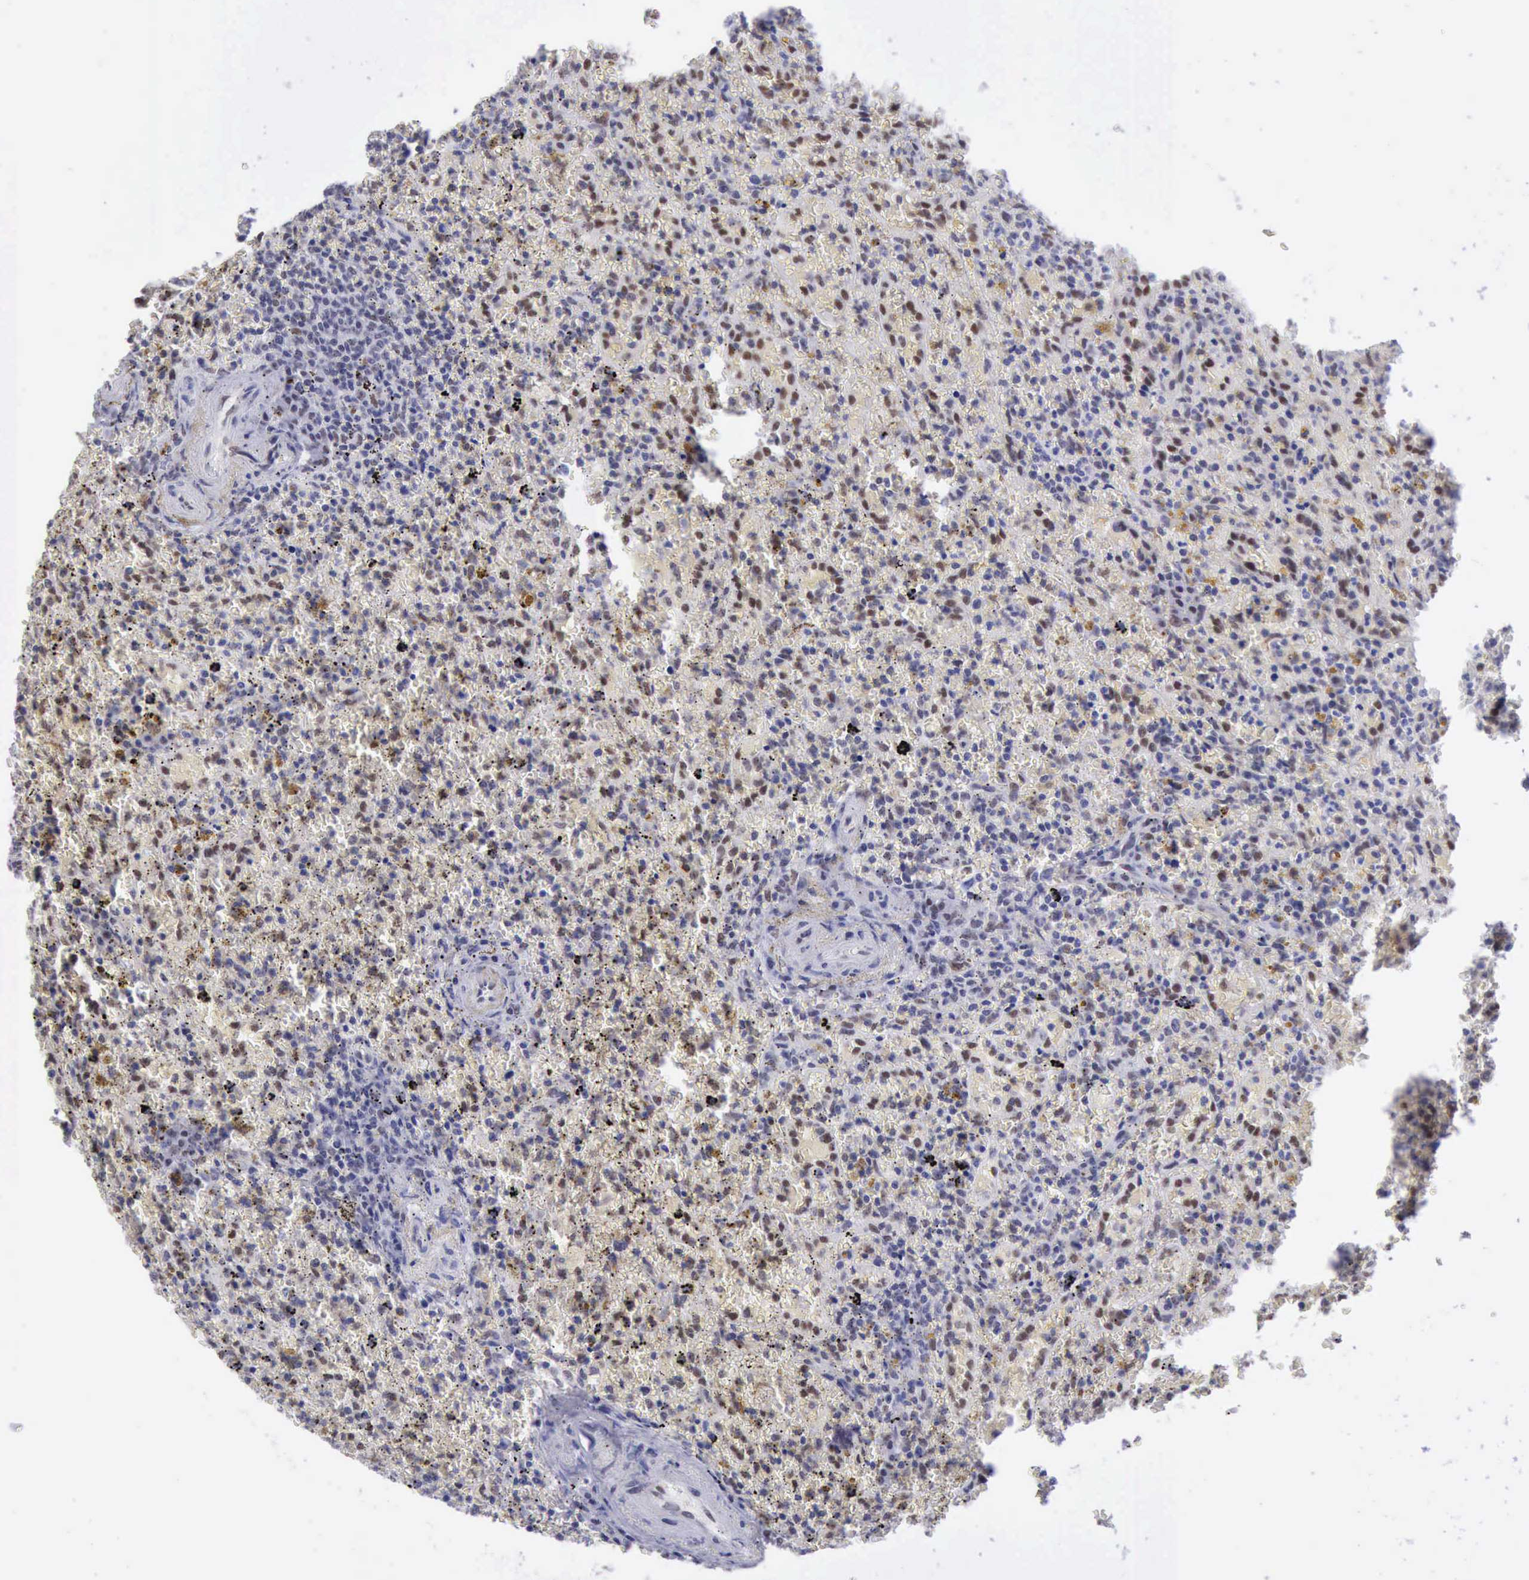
{"staining": {"intensity": "weak", "quantity": "25%-75%", "location": "nuclear"}, "tissue": "lymphoma", "cell_type": "Tumor cells", "image_type": "cancer", "snomed": [{"axis": "morphology", "description": "Malignant lymphoma, non-Hodgkin's type, High grade"}, {"axis": "topography", "description": "Spleen"}, {"axis": "topography", "description": "Lymph node"}], "caption": "A histopathology image showing weak nuclear staining in about 25%-75% of tumor cells in high-grade malignant lymphoma, non-Hodgkin's type, as visualized by brown immunohistochemical staining.", "gene": "ERCC4", "patient": {"sex": "female", "age": 70}}